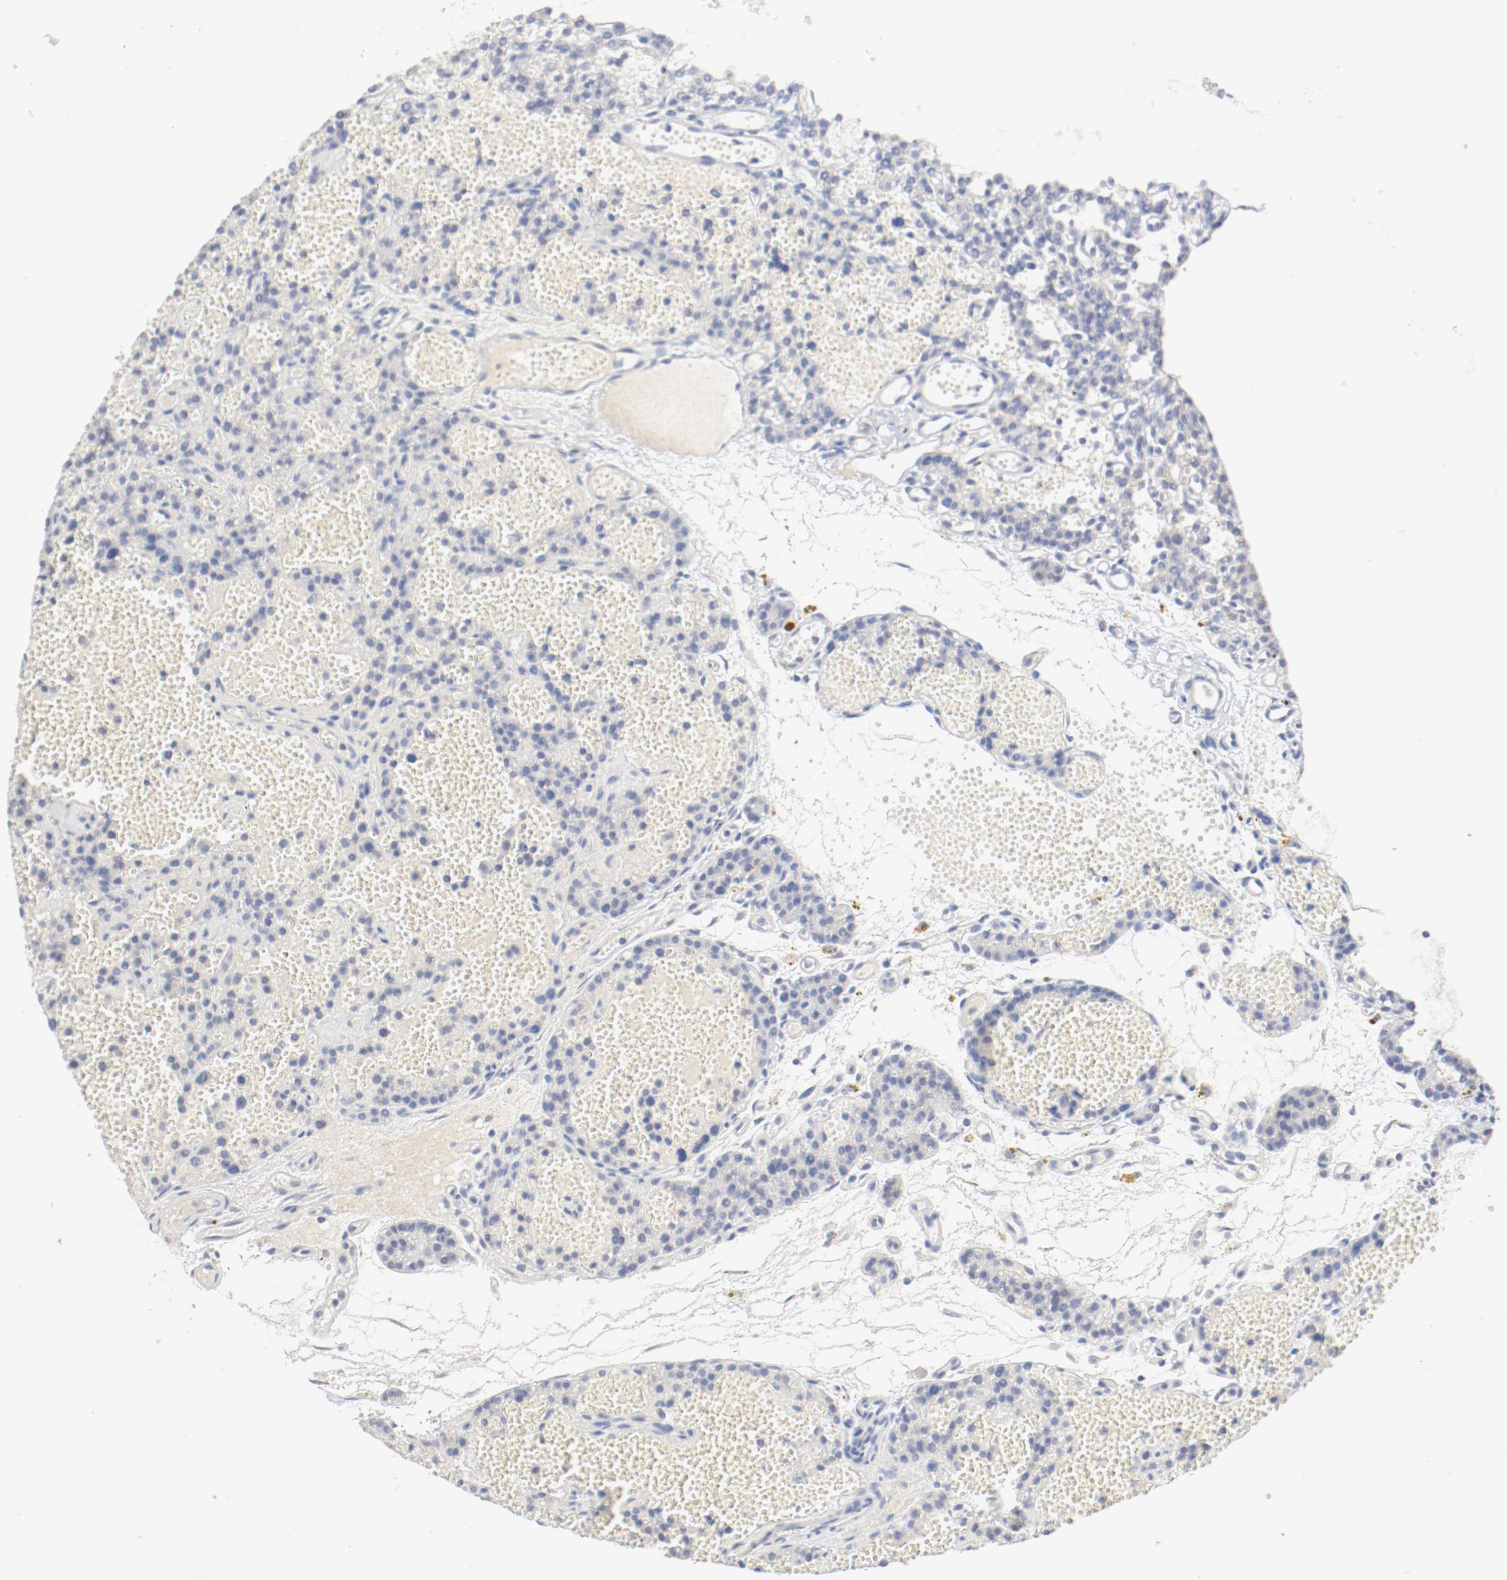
{"staining": {"intensity": "weak", "quantity": ">75%", "location": "cytoplasmic/membranous"}, "tissue": "parathyroid gland", "cell_type": "Glandular cells", "image_type": "normal", "snomed": [{"axis": "morphology", "description": "Normal tissue, NOS"}, {"axis": "topography", "description": "Parathyroid gland"}], "caption": "Immunohistochemistry (DAB) staining of unremarkable human parathyroid gland shows weak cytoplasmic/membranous protein expression in approximately >75% of glandular cells. Using DAB (3,3'-diaminobenzidine) (brown) and hematoxylin (blue) stains, captured at high magnification using brightfield microscopy.", "gene": "PGM1", "patient": {"sex": "male", "age": 25}}